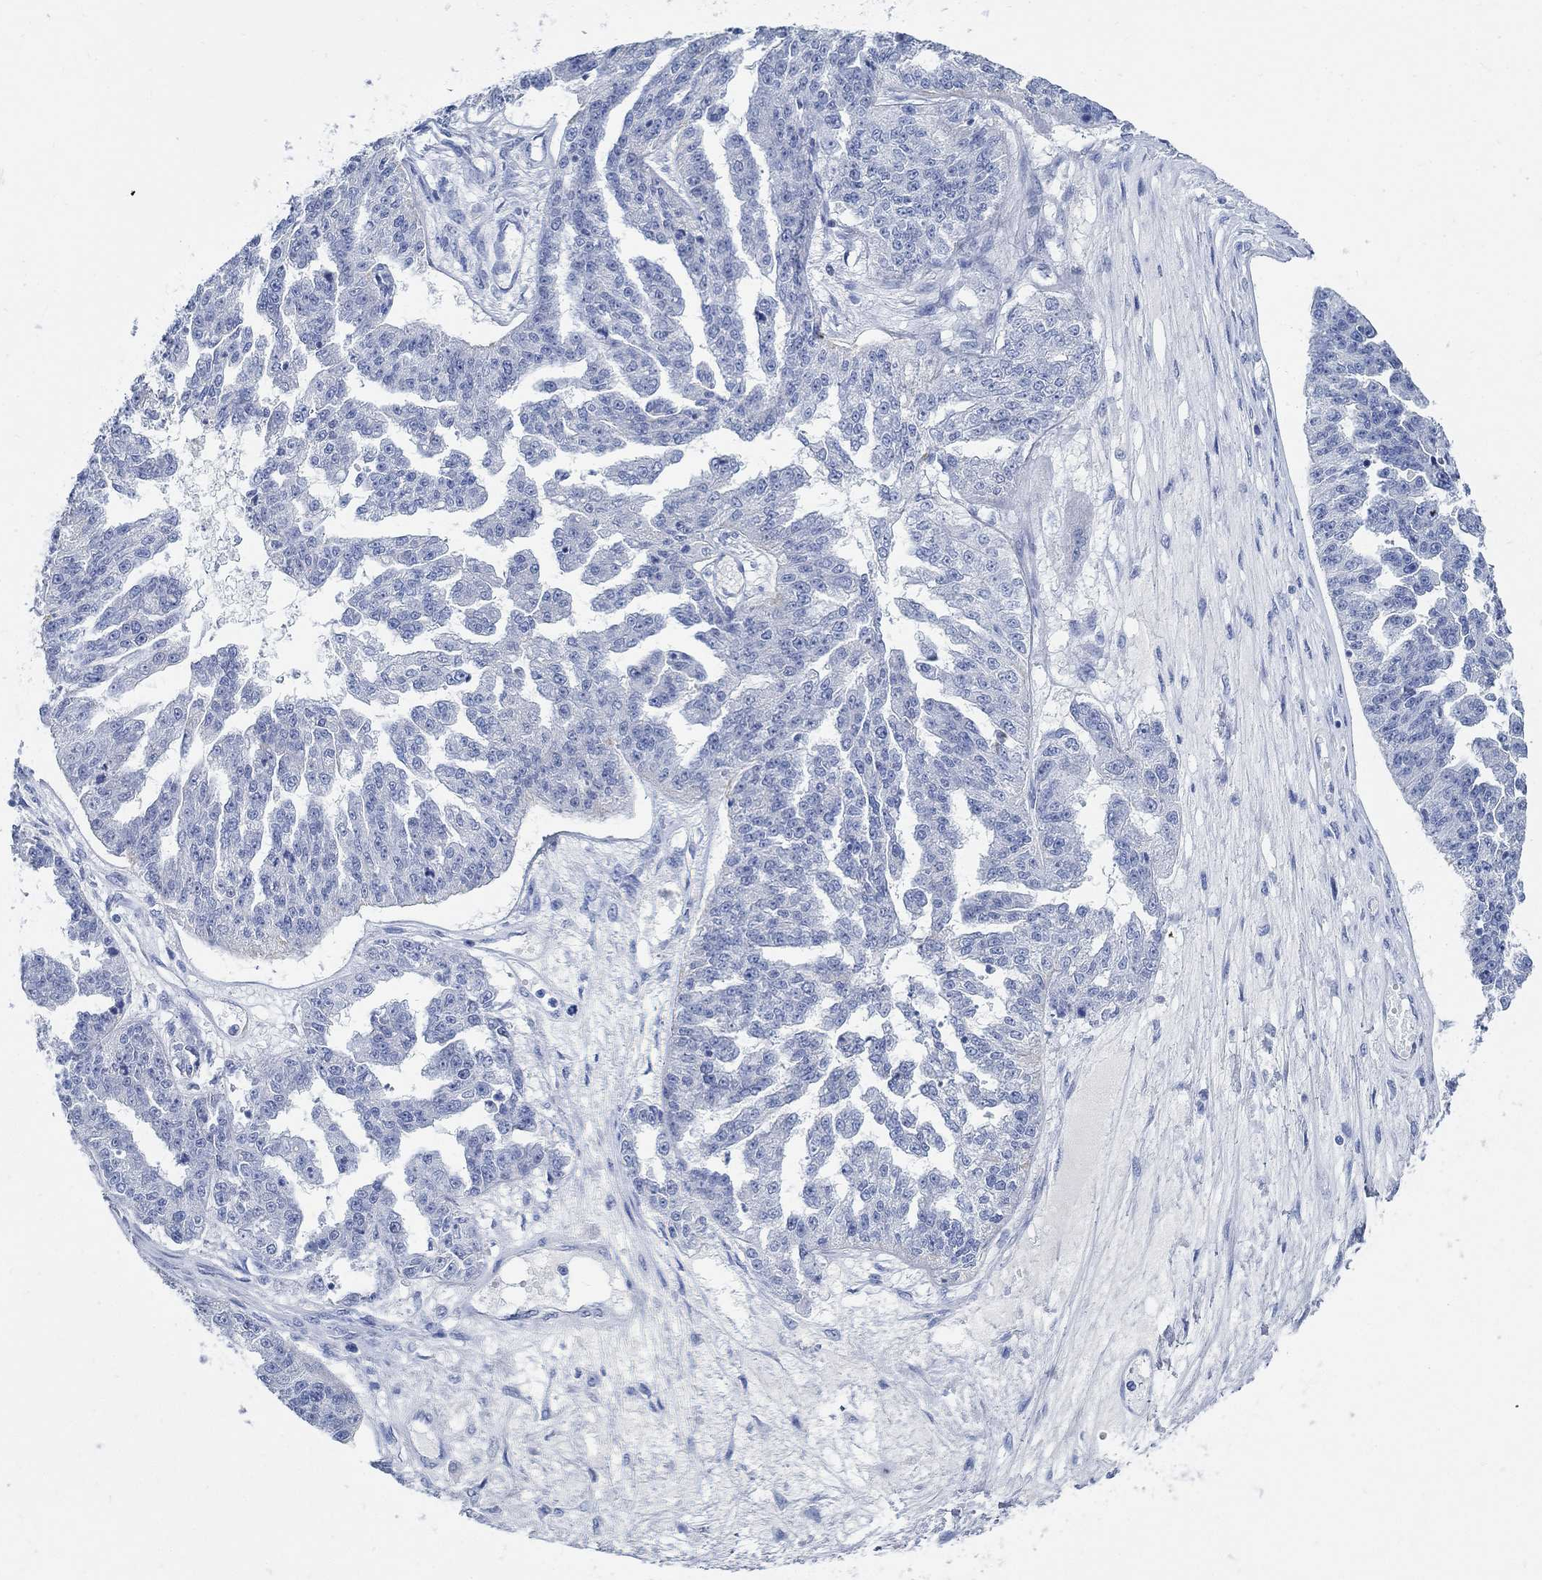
{"staining": {"intensity": "negative", "quantity": "none", "location": "none"}, "tissue": "ovarian cancer", "cell_type": "Tumor cells", "image_type": "cancer", "snomed": [{"axis": "morphology", "description": "Cystadenocarcinoma, serous, NOS"}, {"axis": "topography", "description": "Ovary"}], "caption": "Immunohistochemical staining of serous cystadenocarcinoma (ovarian) shows no significant positivity in tumor cells.", "gene": "SLC45A1", "patient": {"sex": "female", "age": 58}}